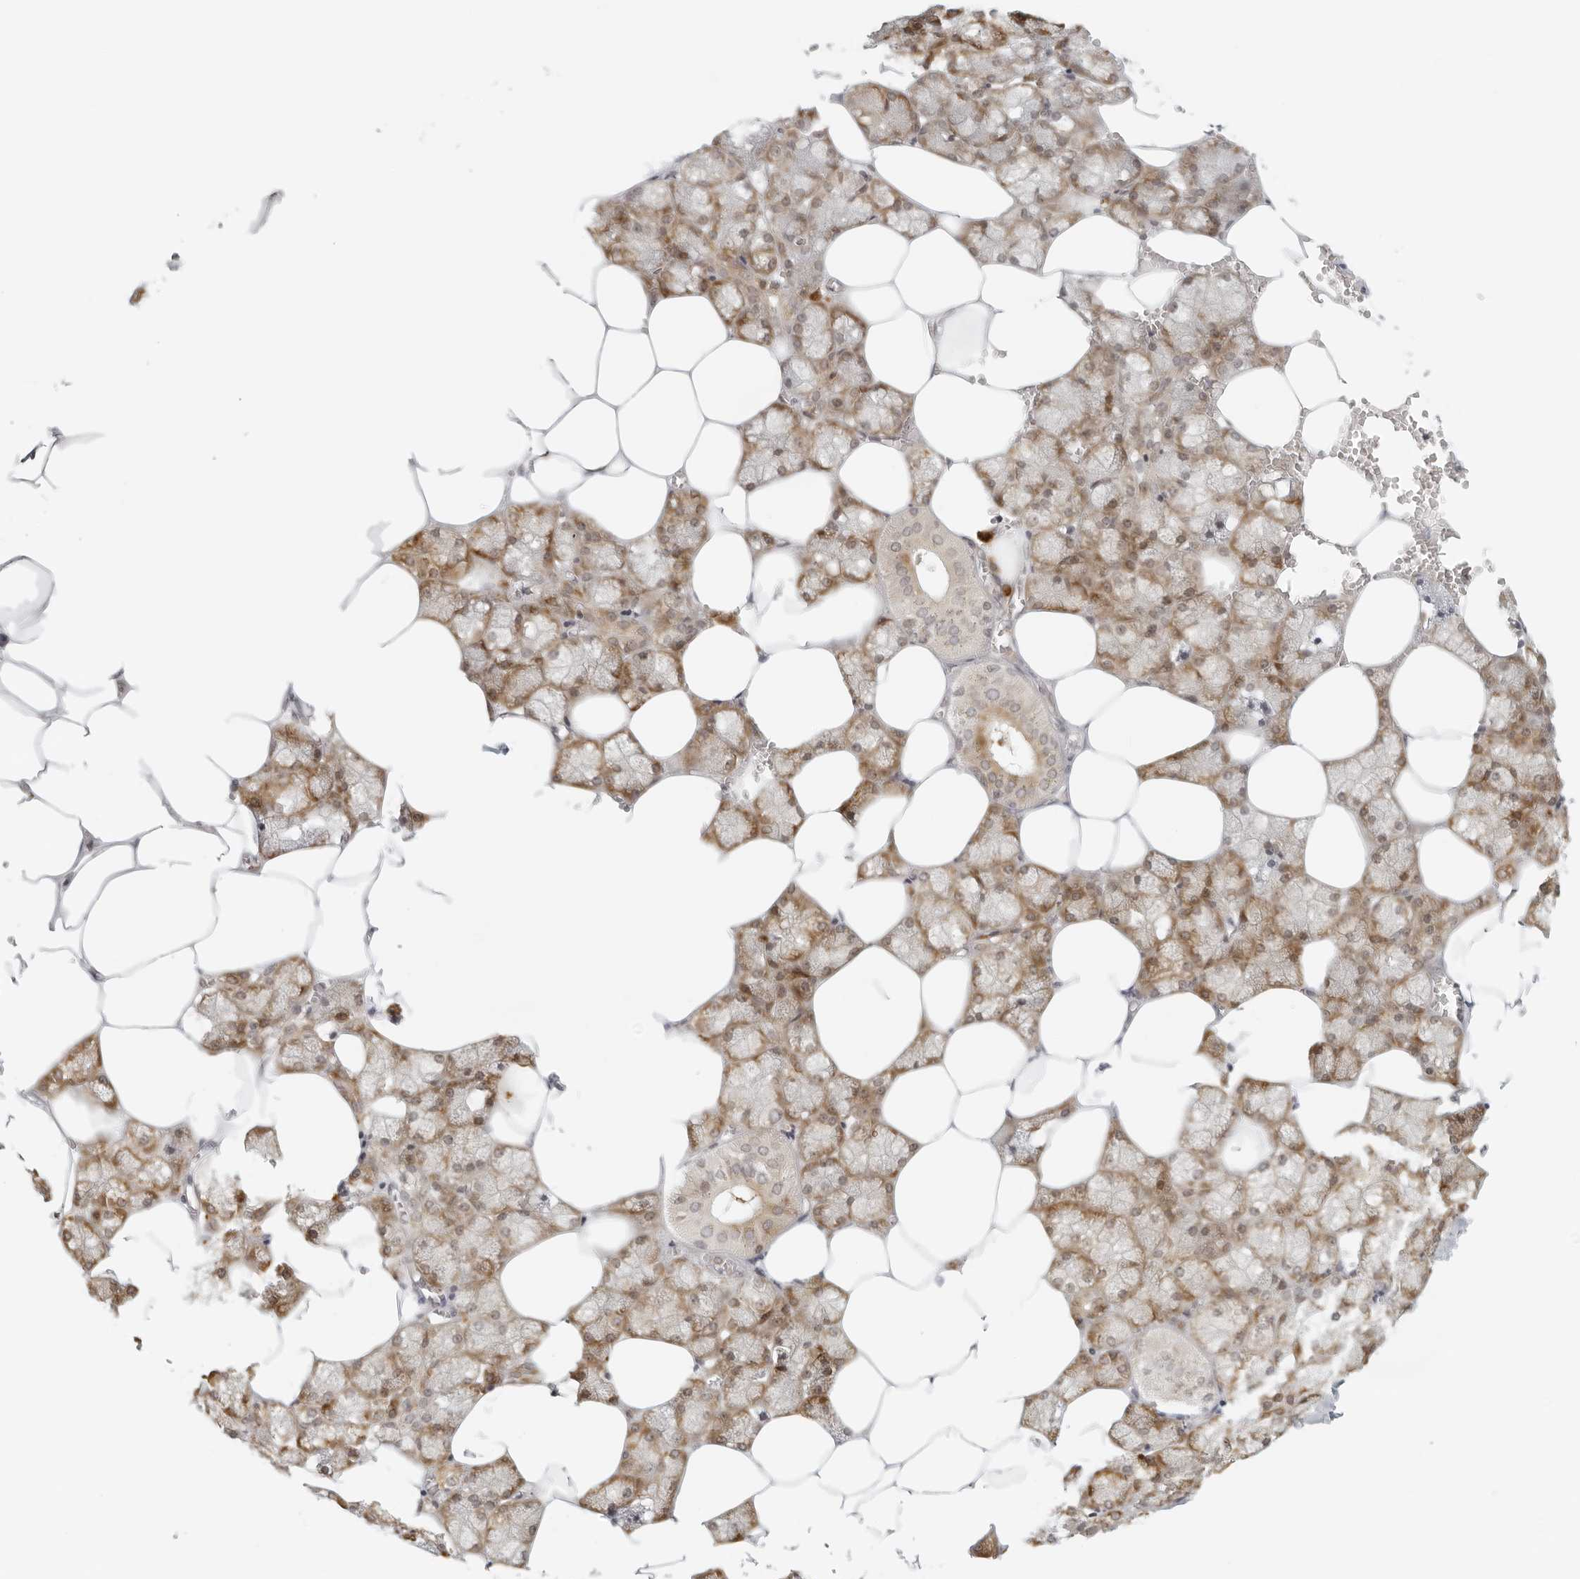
{"staining": {"intensity": "moderate", "quantity": ">75%", "location": "cytoplasmic/membranous,nuclear"}, "tissue": "salivary gland", "cell_type": "Glandular cells", "image_type": "normal", "snomed": [{"axis": "morphology", "description": "Normal tissue, NOS"}, {"axis": "topography", "description": "Salivary gland"}], "caption": "Protein staining by IHC exhibits moderate cytoplasmic/membranous,nuclear positivity in about >75% of glandular cells in normal salivary gland. (DAB (3,3'-diaminobenzidine) IHC, brown staining for protein, blue staining for nuclei).", "gene": "EIF4G1", "patient": {"sex": "male", "age": 62}}